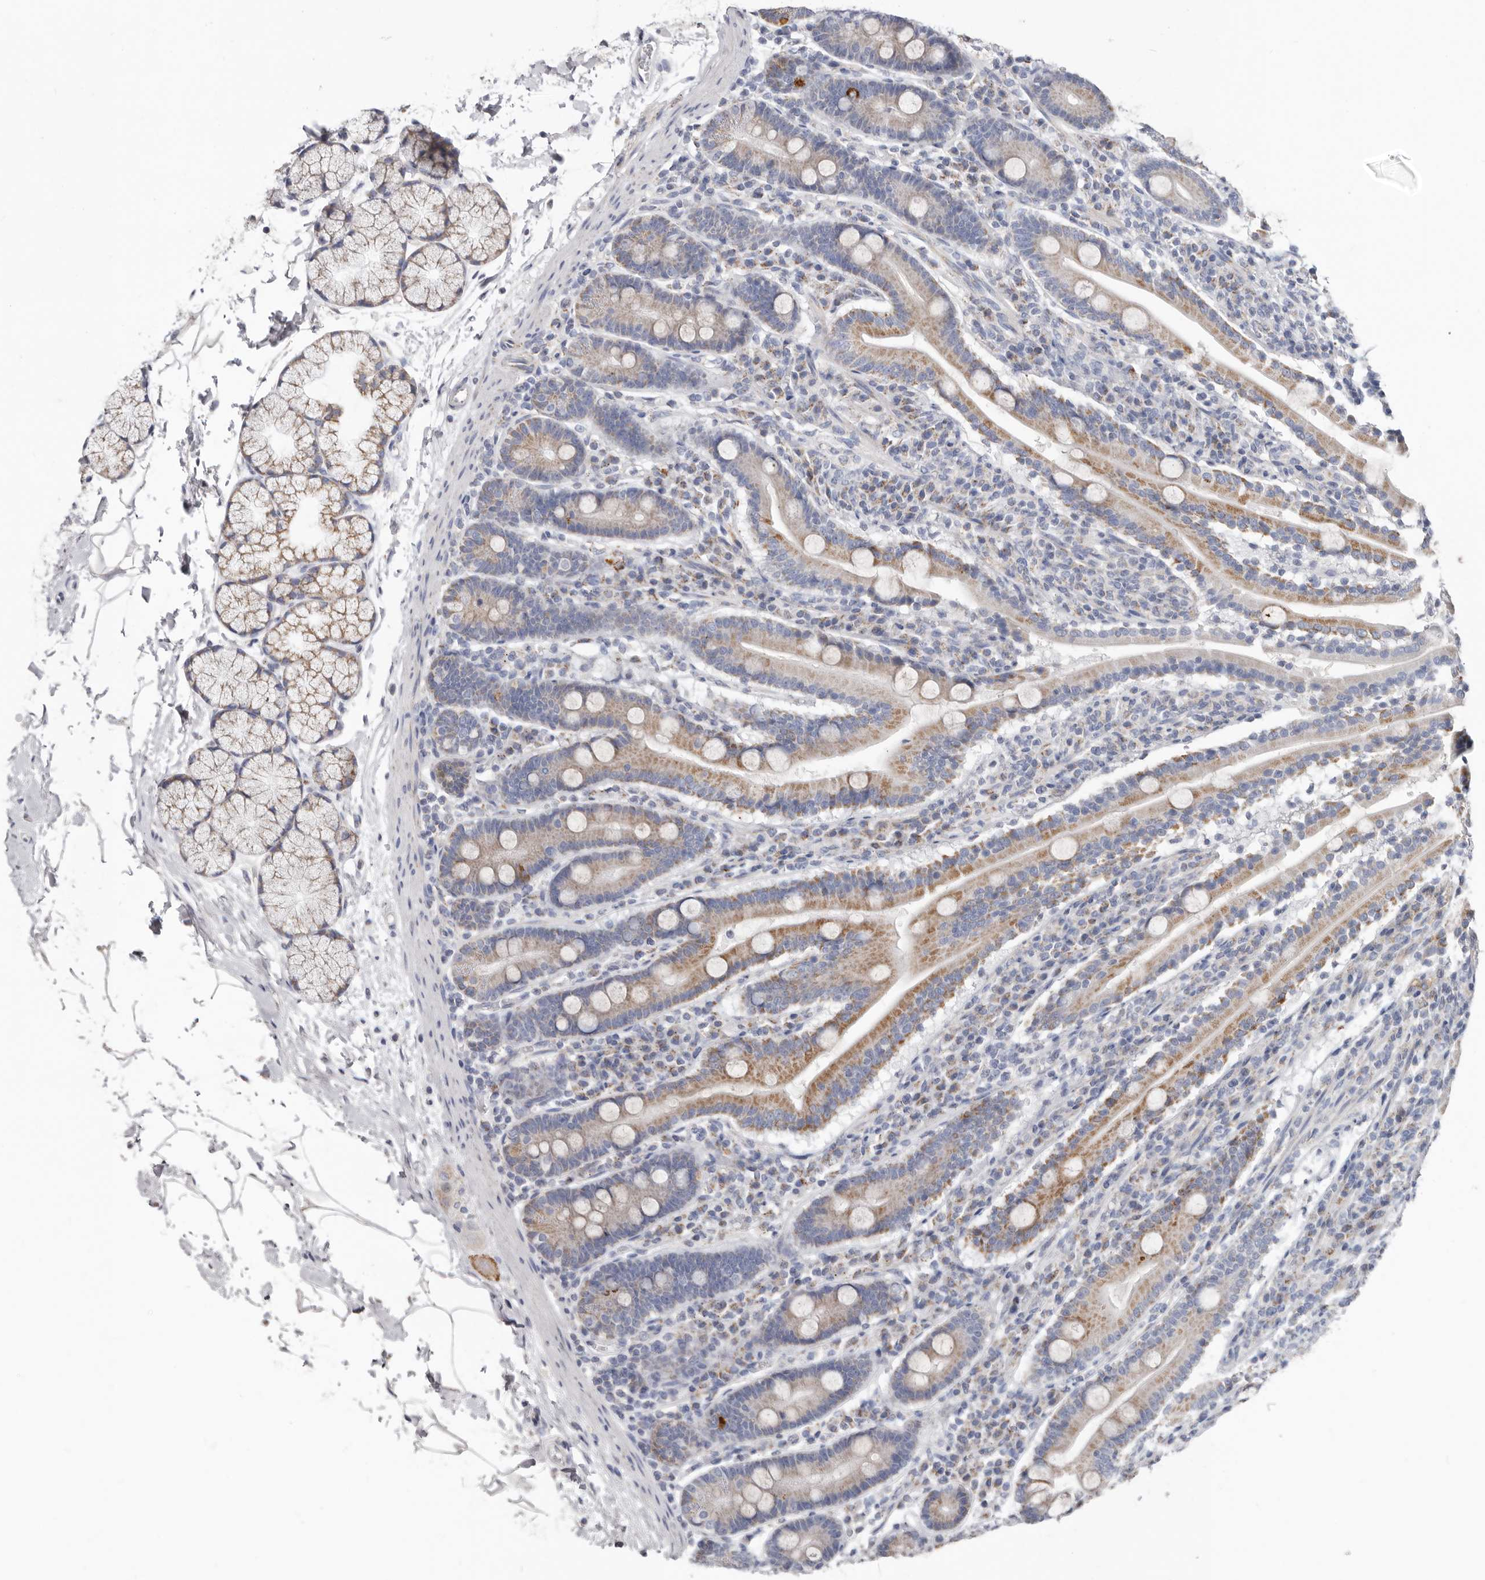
{"staining": {"intensity": "moderate", "quantity": ">75%", "location": "cytoplasmic/membranous"}, "tissue": "duodenum", "cell_type": "Glandular cells", "image_type": "normal", "snomed": [{"axis": "morphology", "description": "Normal tissue, NOS"}, {"axis": "topography", "description": "Duodenum"}], "caption": "Immunohistochemical staining of normal human duodenum demonstrates >75% levels of moderate cytoplasmic/membranous protein expression in about >75% of glandular cells.", "gene": "RSPO2", "patient": {"sex": "male", "age": 35}}